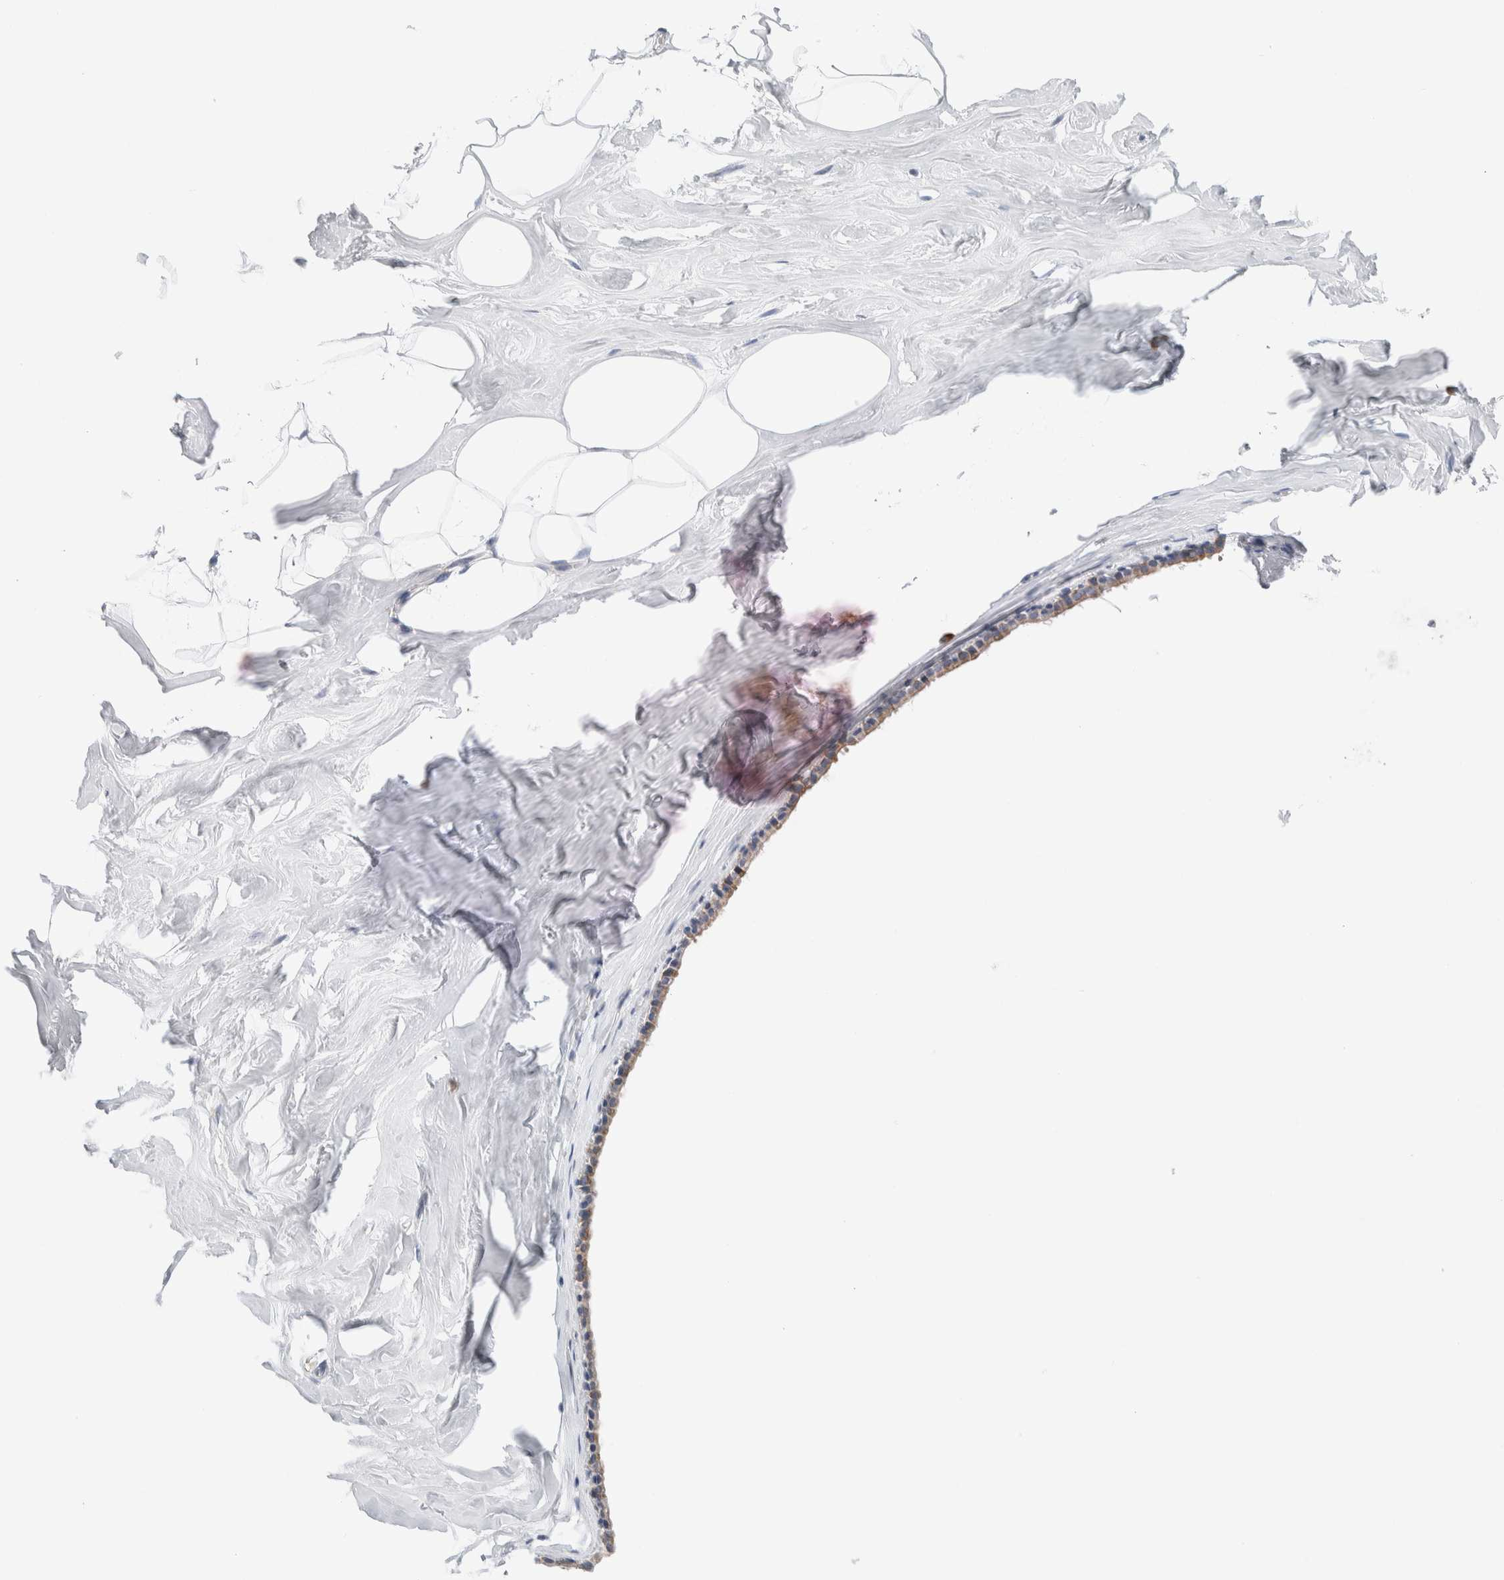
{"staining": {"intensity": "weak", "quantity": "<25%", "location": "cytoplasmic/membranous"}, "tissue": "adipose tissue", "cell_type": "Adipocytes", "image_type": "normal", "snomed": [{"axis": "morphology", "description": "Normal tissue, NOS"}, {"axis": "morphology", "description": "Fibrosis, NOS"}, {"axis": "topography", "description": "Breast"}, {"axis": "topography", "description": "Adipose tissue"}], "caption": "The micrograph demonstrates no significant positivity in adipocytes of adipose tissue. (DAB IHC, high magnification).", "gene": "RACK1", "patient": {"sex": "female", "age": 39}}